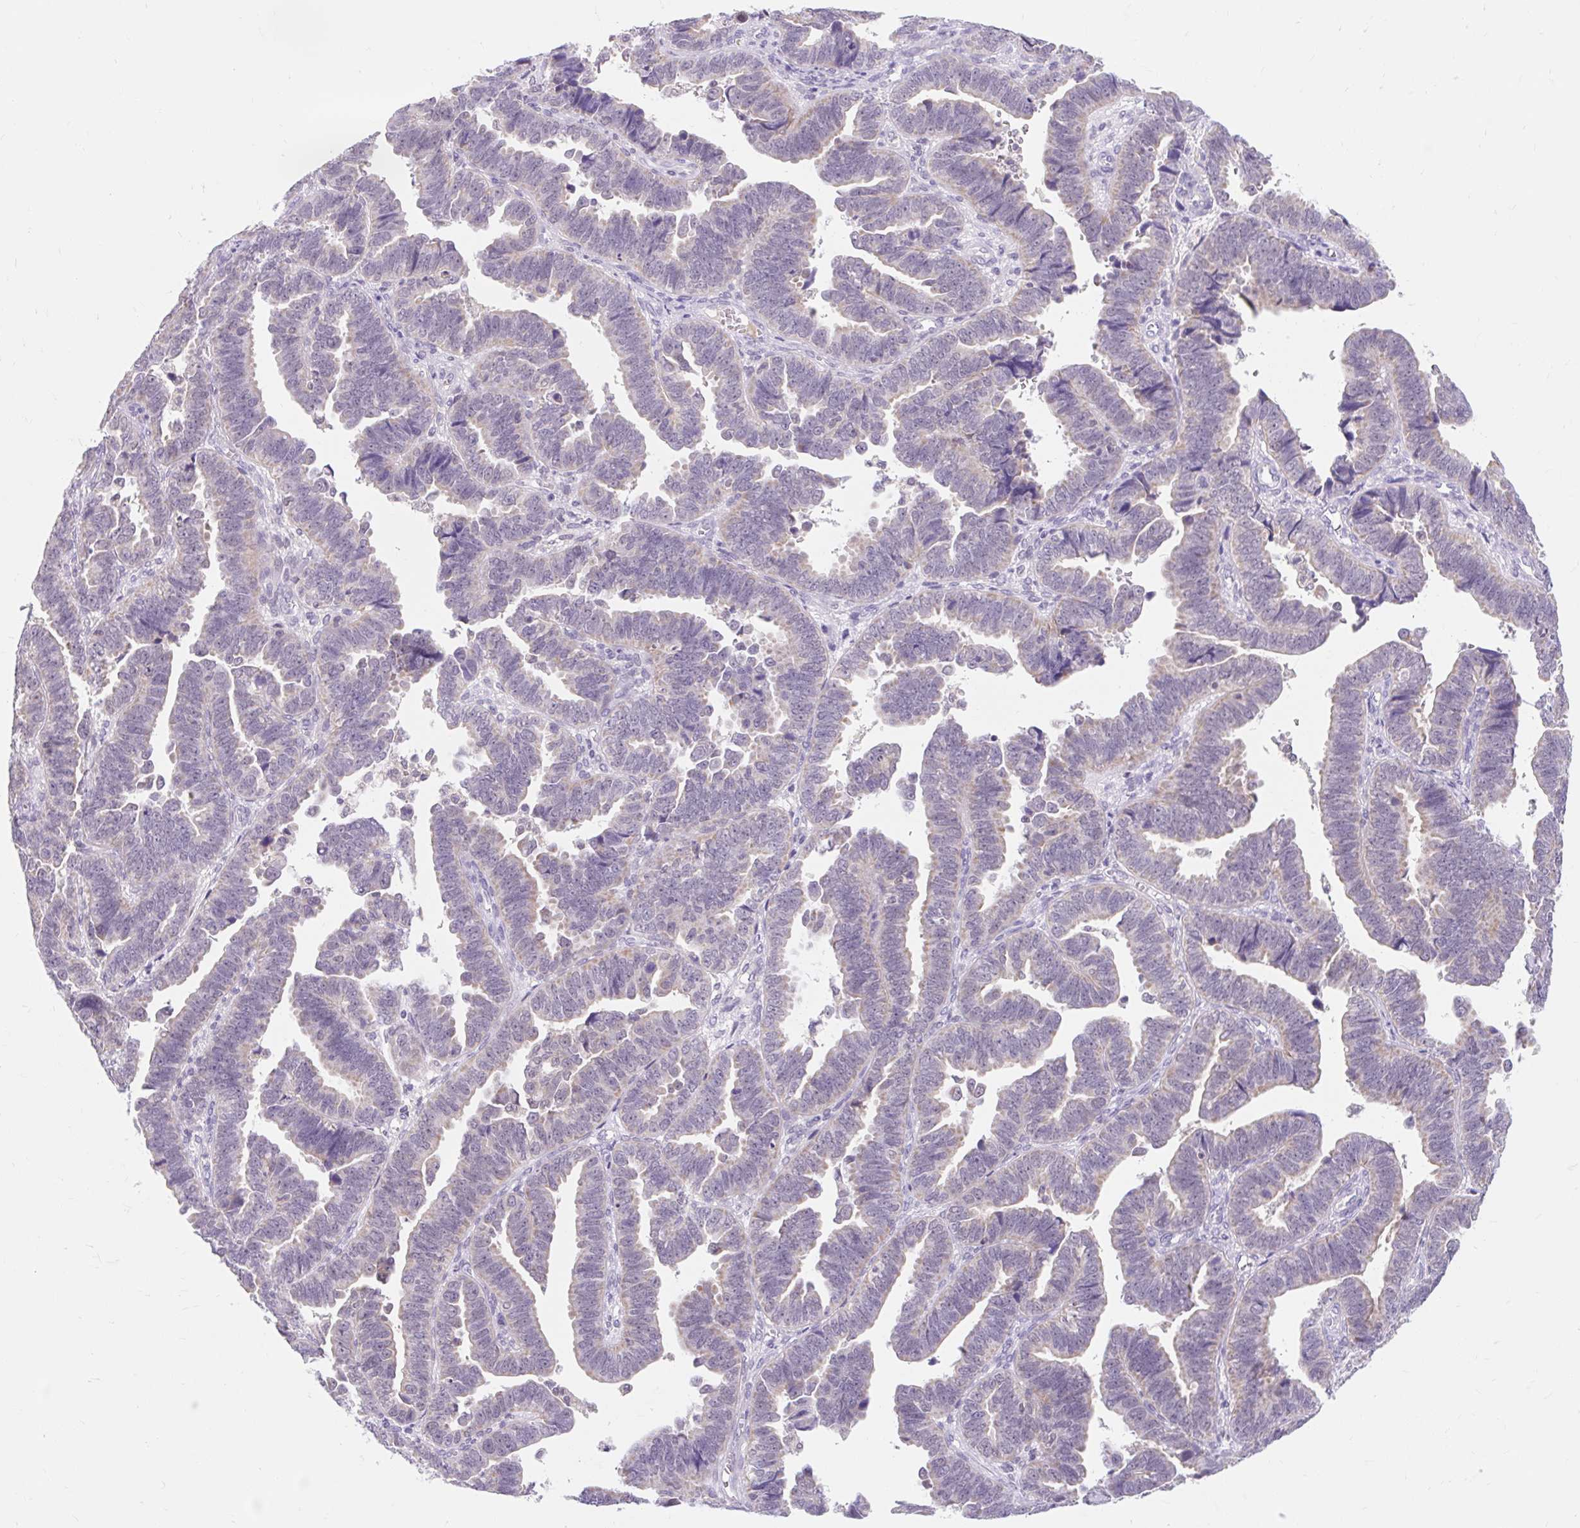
{"staining": {"intensity": "weak", "quantity": "<25%", "location": "cytoplasmic/membranous"}, "tissue": "endometrial cancer", "cell_type": "Tumor cells", "image_type": "cancer", "snomed": [{"axis": "morphology", "description": "Adenocarcinoma, NOS"}, {"axis": "topography", "description": "Endometrium"}], "caption": "IHC micrograph of endometrial cancer stained for a protein (brown), which exhibits no expression in tumor cells.", "gene": "ITPK1", "patient": {"sex": "female", "age": 75}}